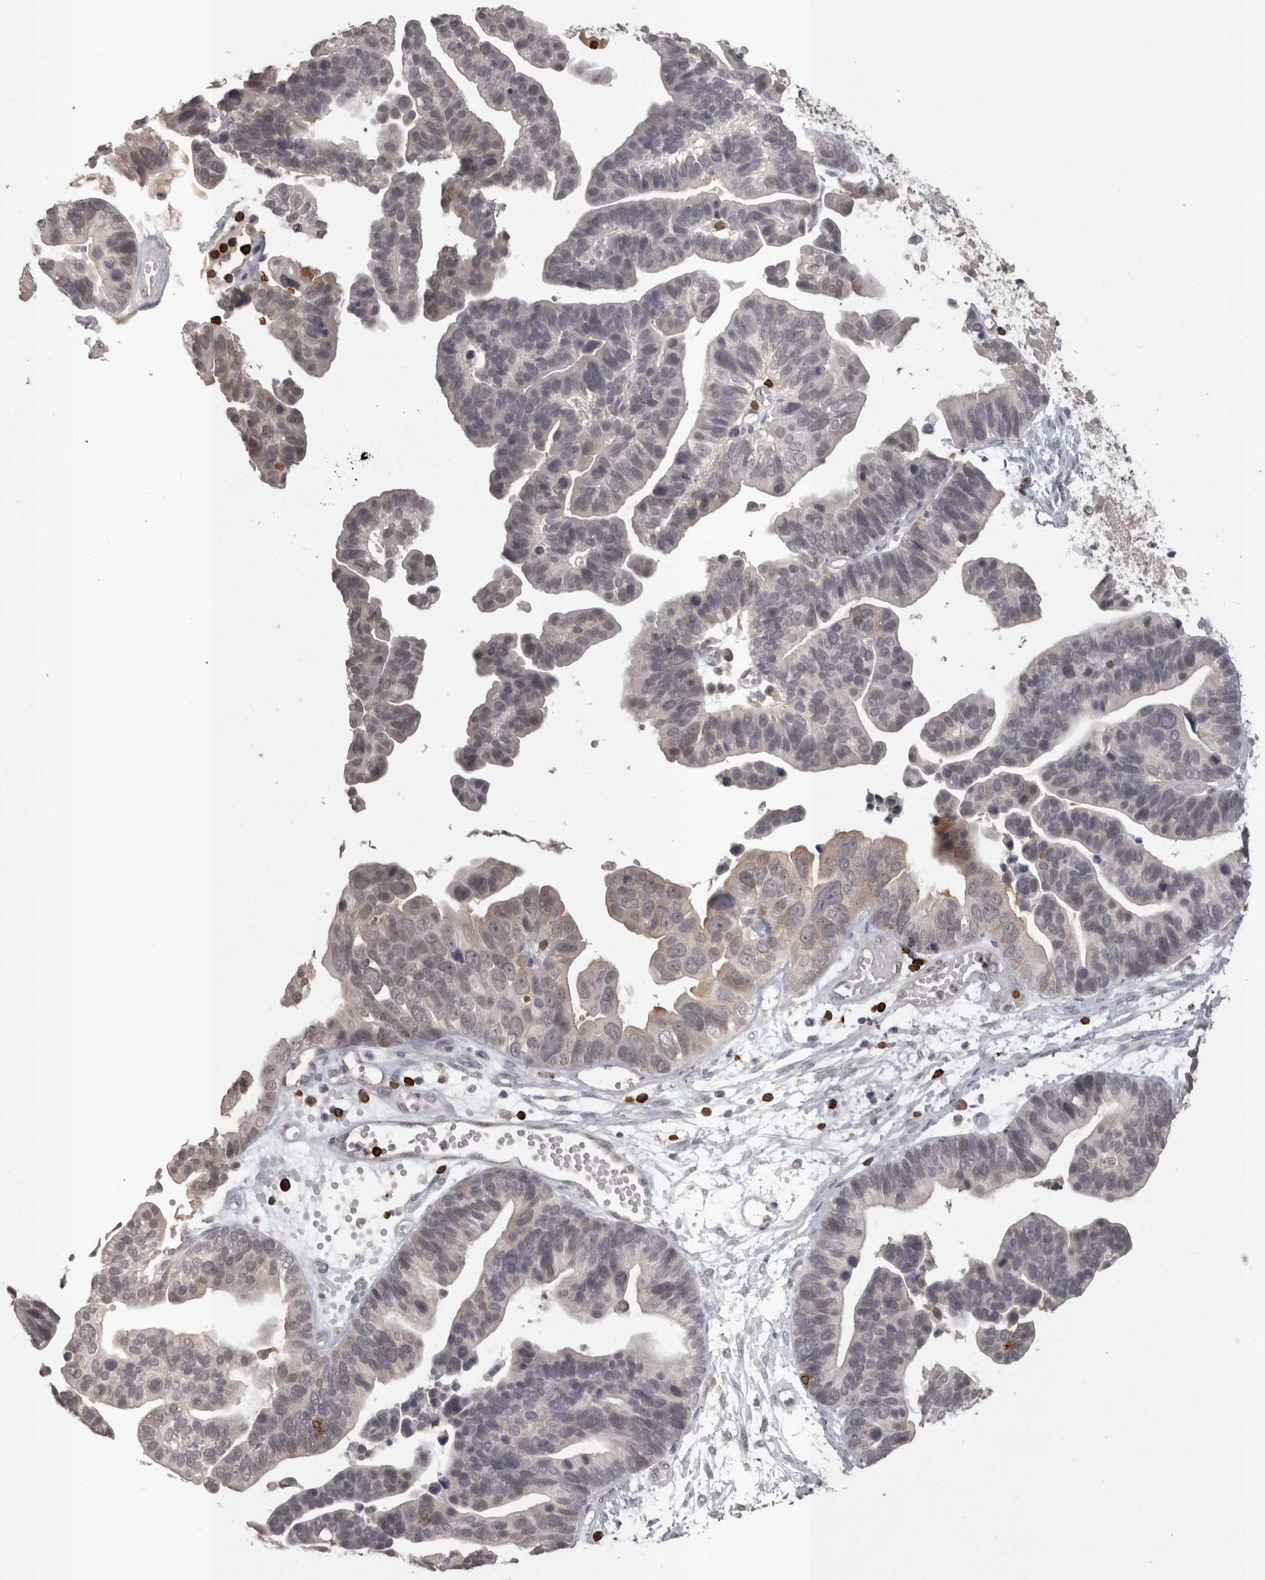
{"staining": {"intensity": "weak", "quantity": "<25%", "location": "cytoplasmic/membranous"}, "tissue": "ovarian cancer", "cell_type": "Tumor cells", "image_type": "cancer", "snomed": [{"axis": "morphology", "description": "Cystadenocarcinoma, serous, NOS"}, {"axis": "topography", "description": "Ovary"}], "caption": "This is an immunohistochemistry micrograph of ovarian cancer. There is no staining in tumor cells.", "gene": "SKAP1", "patient": {"sex": "female", "age": 56}}